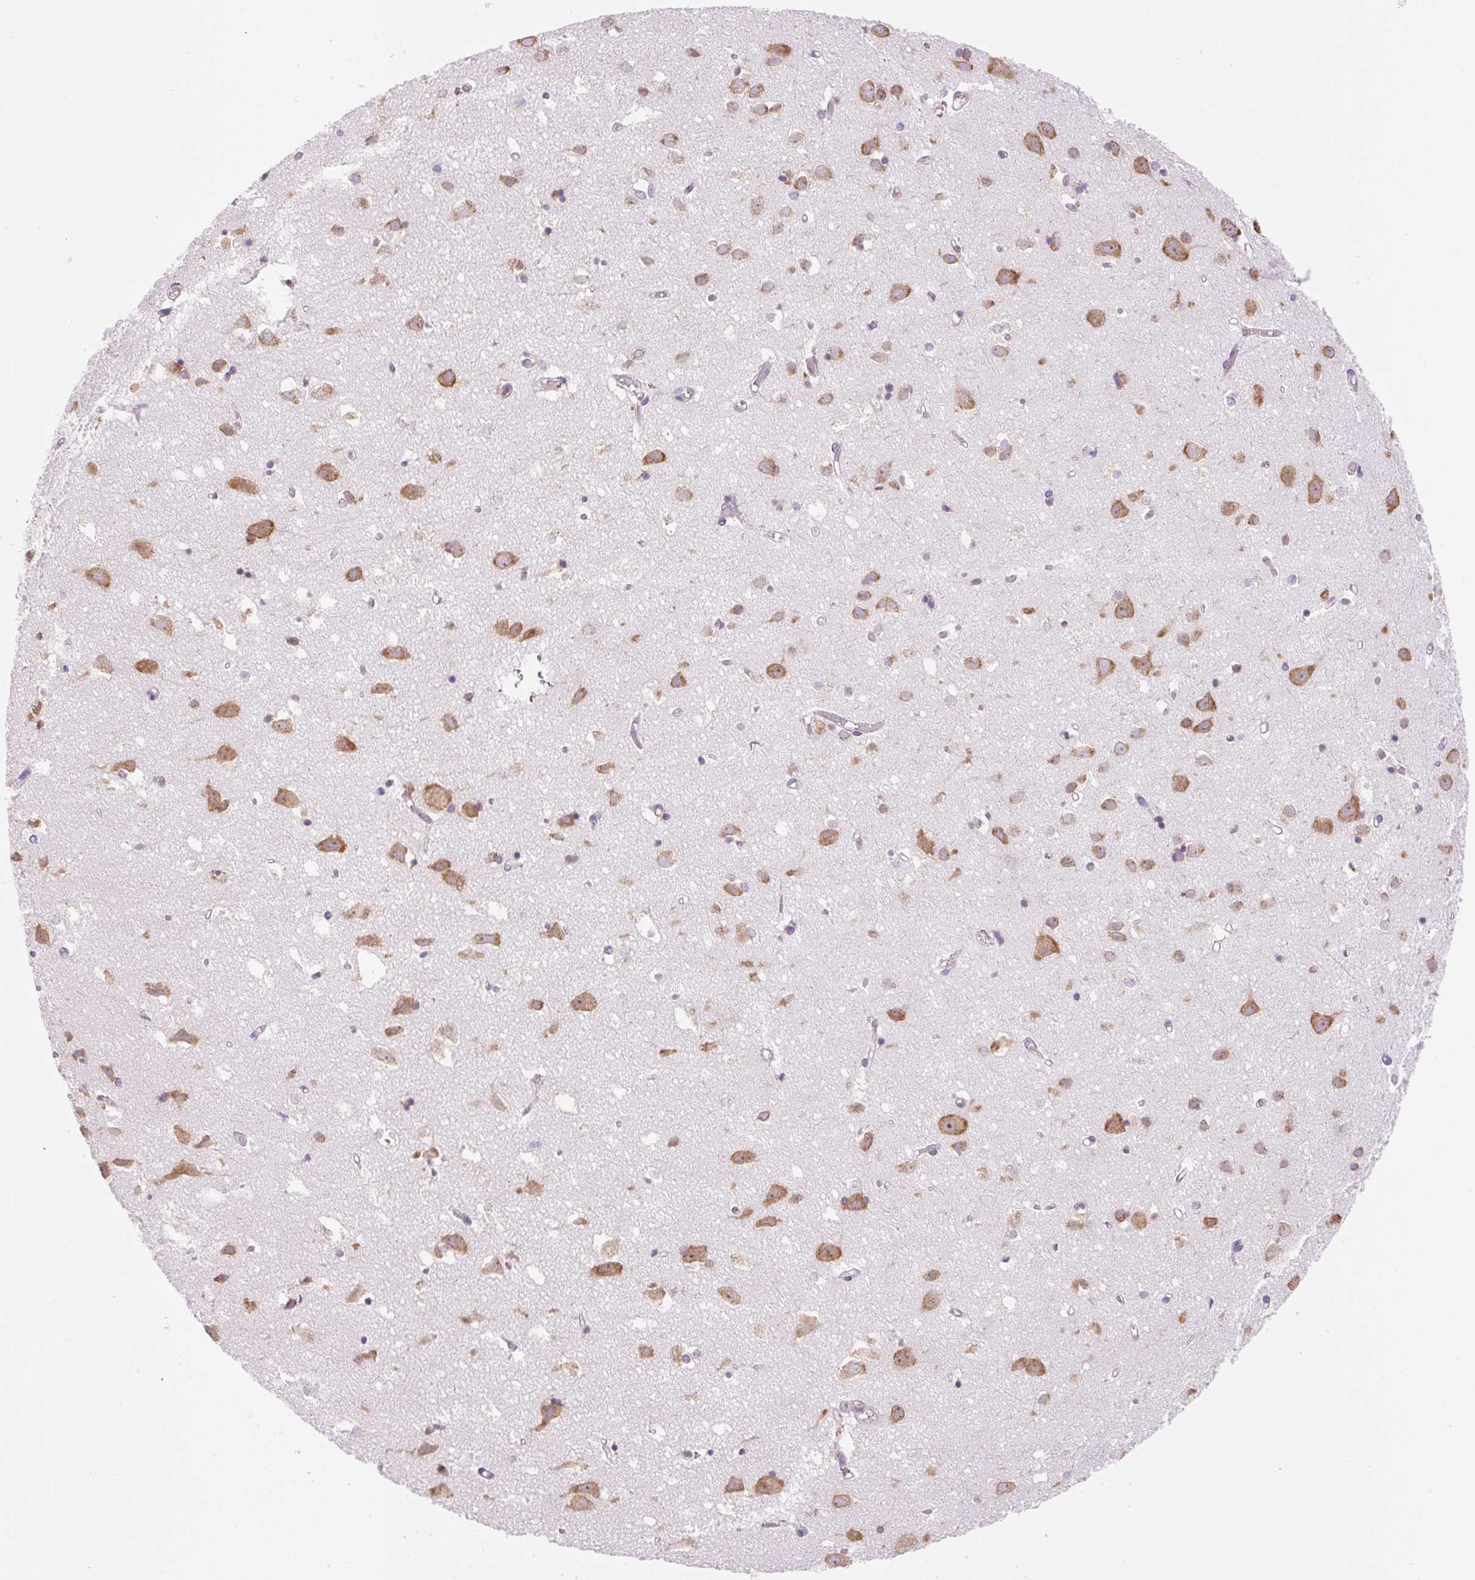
{"staining": {"intensity": "negative", "quantity": "none", "location": "none"}, "tissue": "cerebral cortex", "cell_type": "Endothelial cells", "image_type": "normal", "snomed": [{"axis": "morphology", "description": "Normal tissue, NOS"}, {"axis": "topography", "description": "Cerebral cortex"}], "caption": "IHC photomicrograph of unremarkable cerebral cortex: human cerebral cortex stained with DAB (3,3'-diaminobenzidine) shows no significant protein expression in endothelial cells. (Stains: DAB (3,3'-diaminobenzidine) immunohistochemistry (IHC) with hematoxylin counter stain, Microscopy: brightfield microscopy at high magnification).", "gene": "RPL18A", "patient": {"sex": "male", "age": 70}}